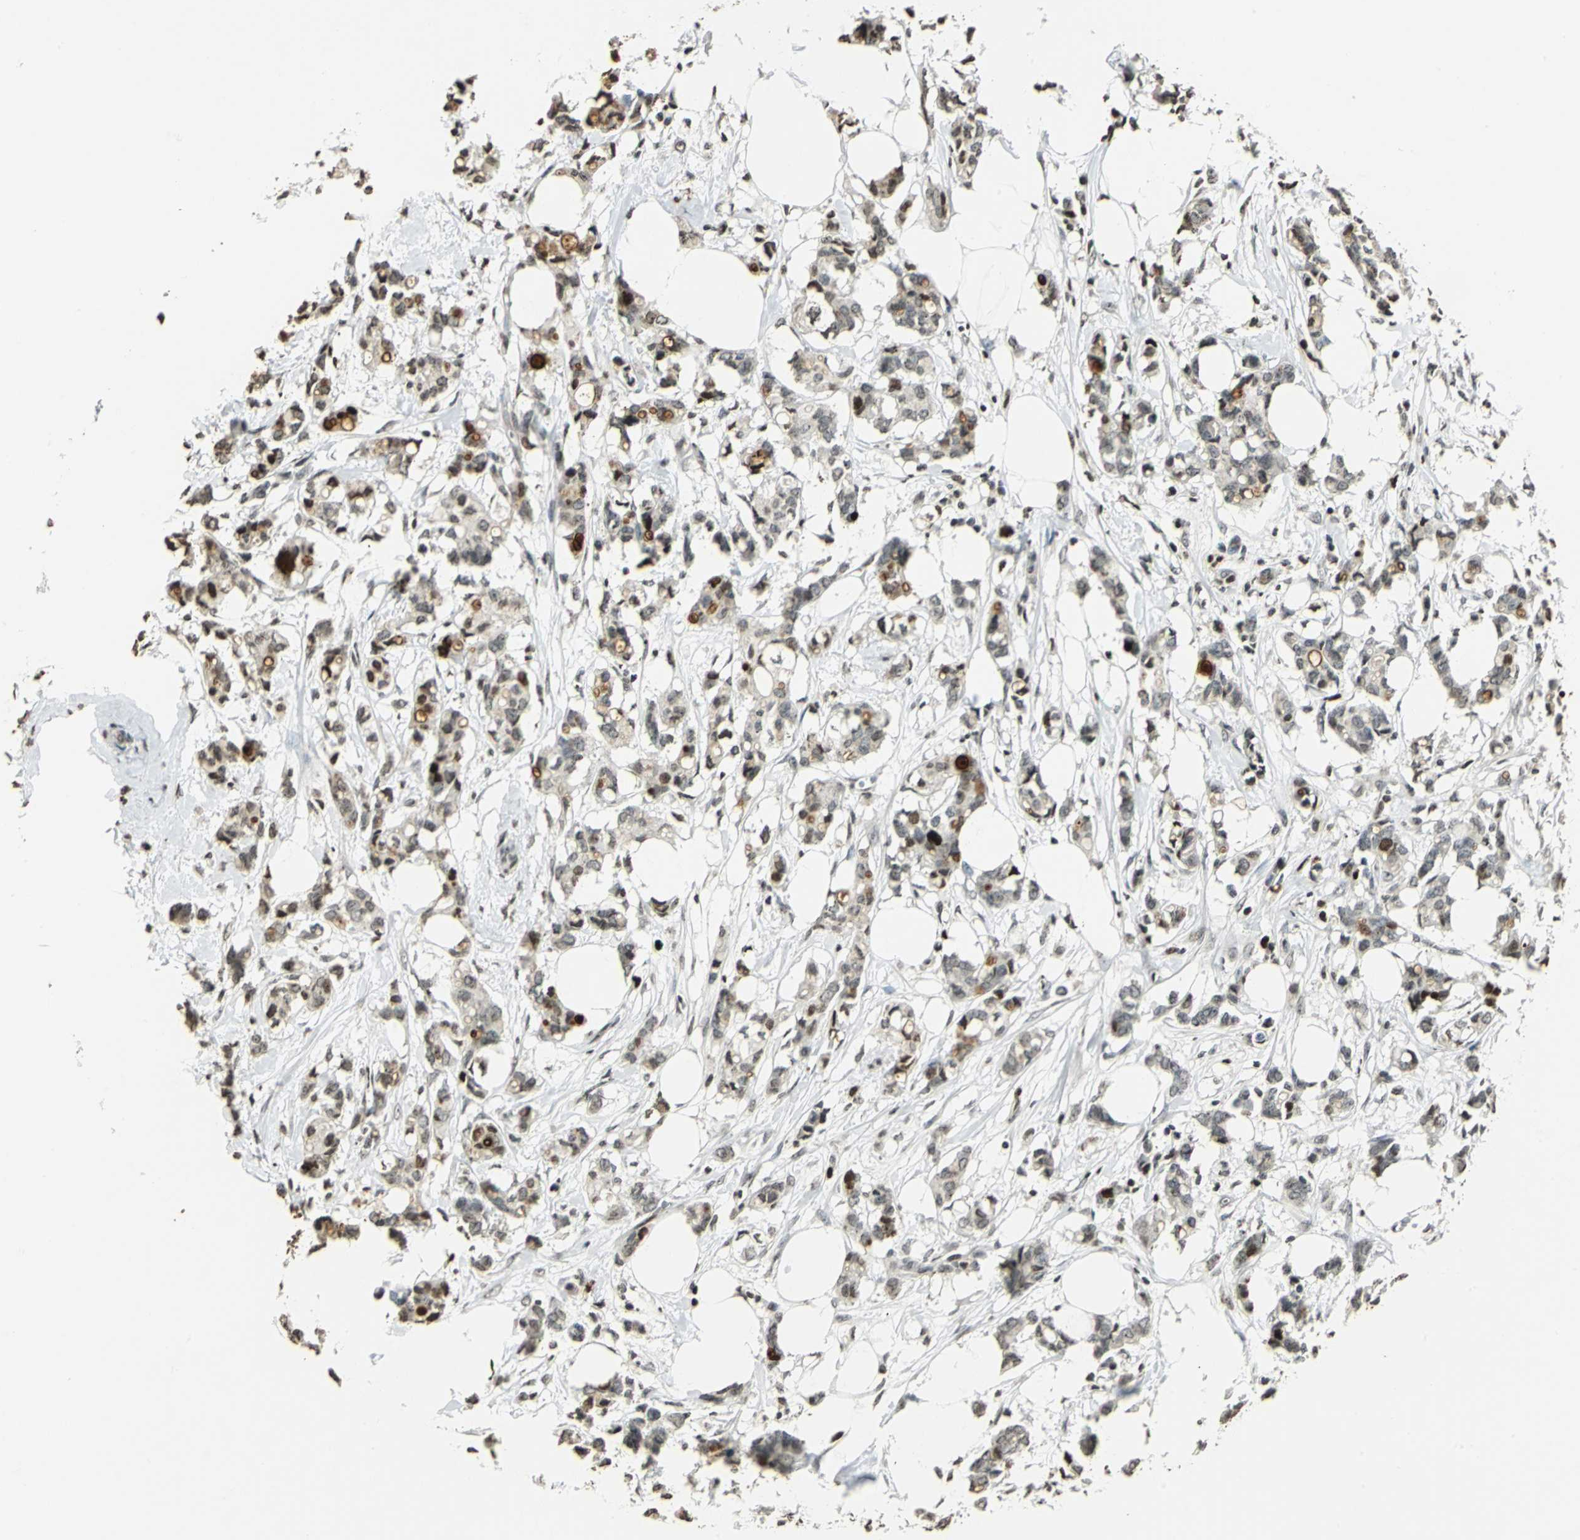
{"staining": {"intensity": "strong", "quantity": "25%-75%", "location": "nuclear"}, "tissue": "breast cancer", "cell_type": "Tumor cells", "image_type": "cancer", "snomed": [{"axis": "morphology", "description": "Duct carcinoma"}, {"axis": "topography", "description": "Breast"}], "caption": "Immunohistochemistry photomicrograph of breast cancer (invasive ductal carcinoma) stained for a protein (brown), which reveals high levels of strong nuclear expression in approximately 25%-75% of tumor cells.", "gene": "MCM4", "patient": {"sex": "female", "age": 84}}